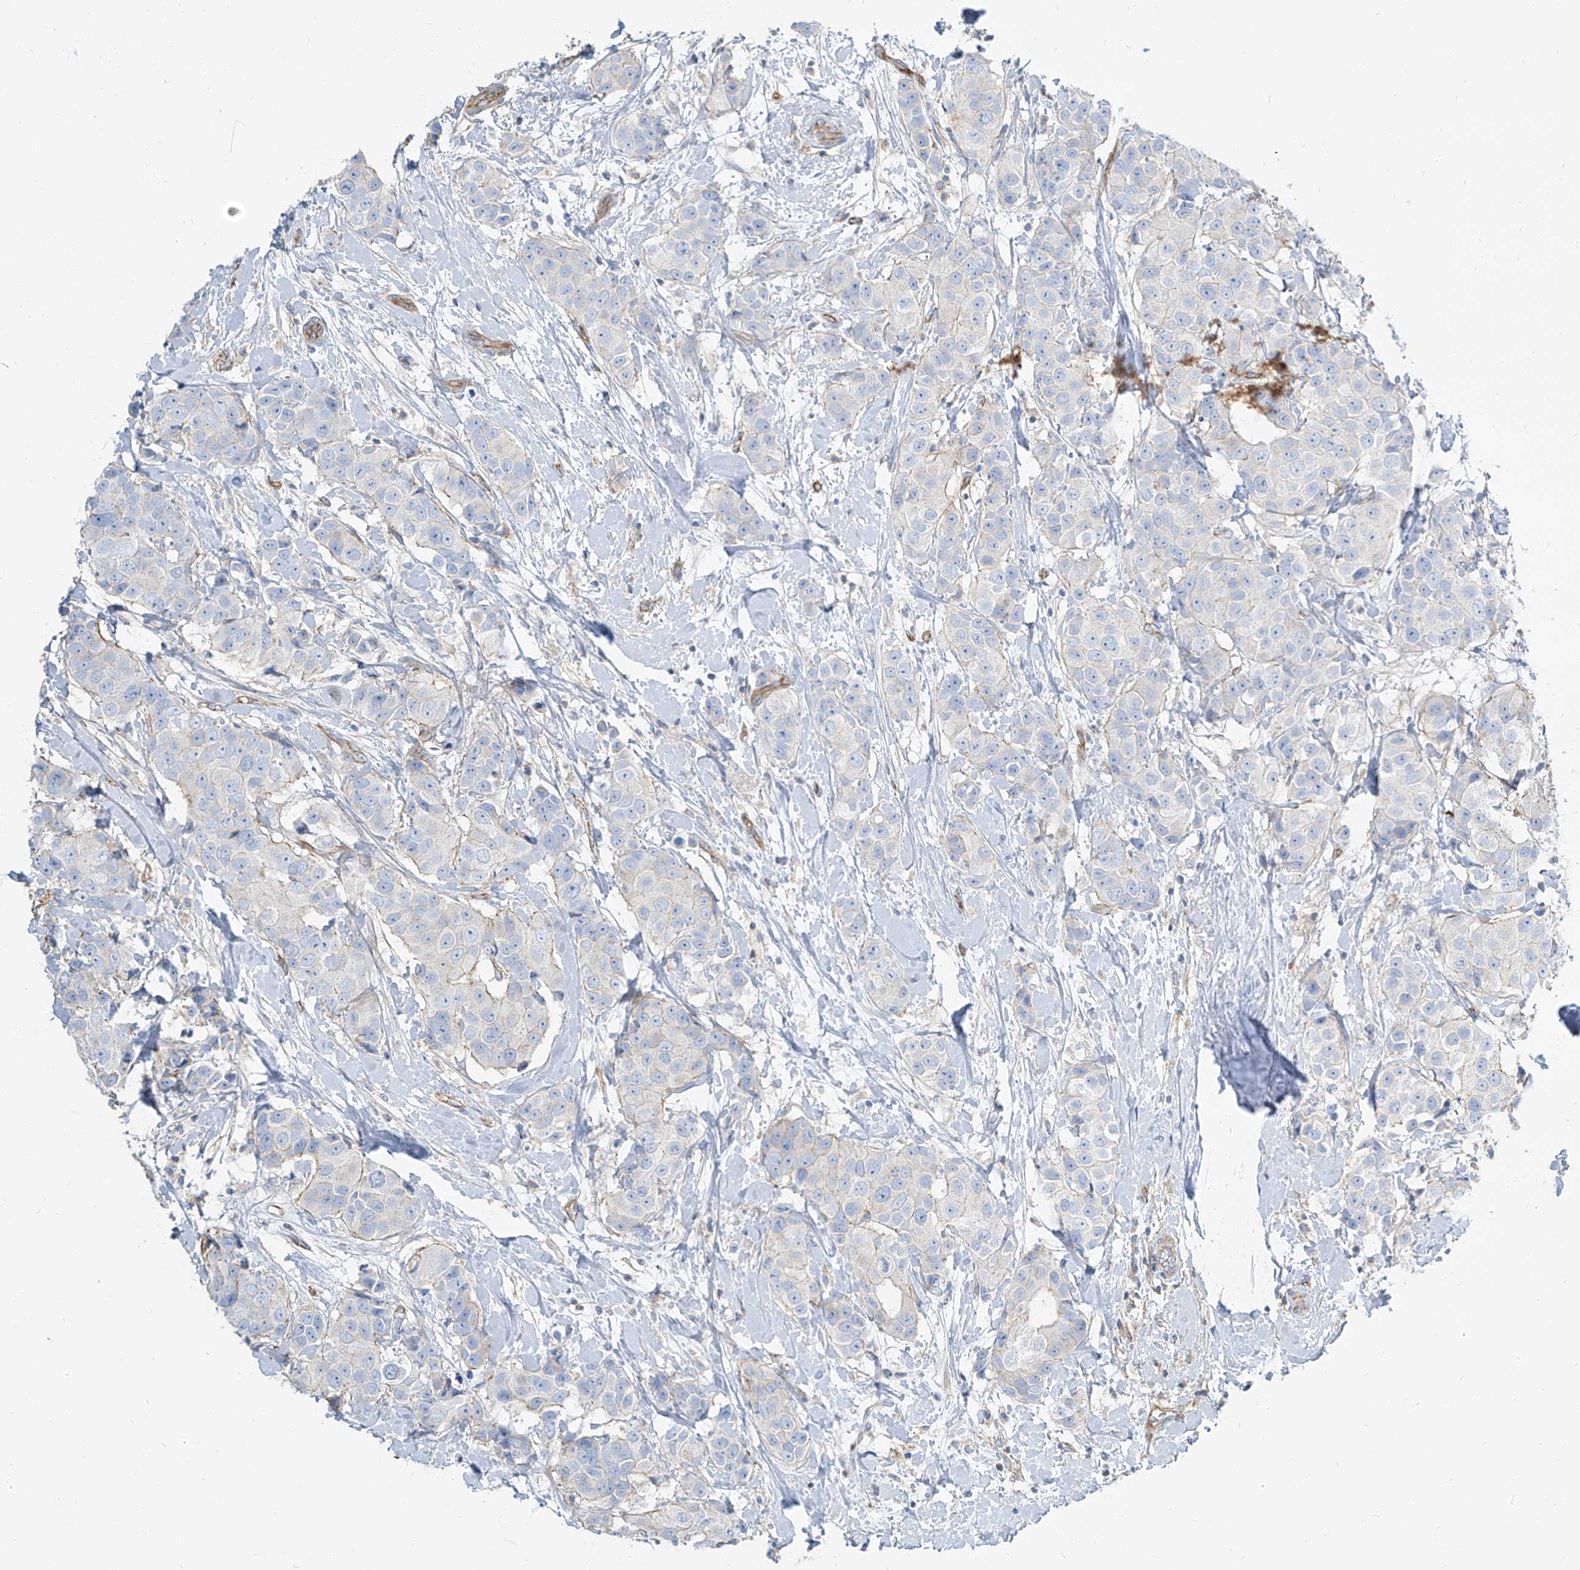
{"staining": {"intensity": "negative", "quantity": "none", "location": "none"}, "tissue": "breast cancer", "cell_type": "Tumor cells", "image_type": "cancer", "snomed": [{"axis": "morphology", "description": "Normal tissue, NOS"}, {"axis": "morphology", "description": "Duct carcinoma"}, {"axis": "topography", "description": "Breast"}], "caption": "An image of intraductal carcinoma (breast) stained for a protein reveals no brown staining in tumor cells.", "gene": "TXLNB", "patient": {"sex": "female", "age": 39}}